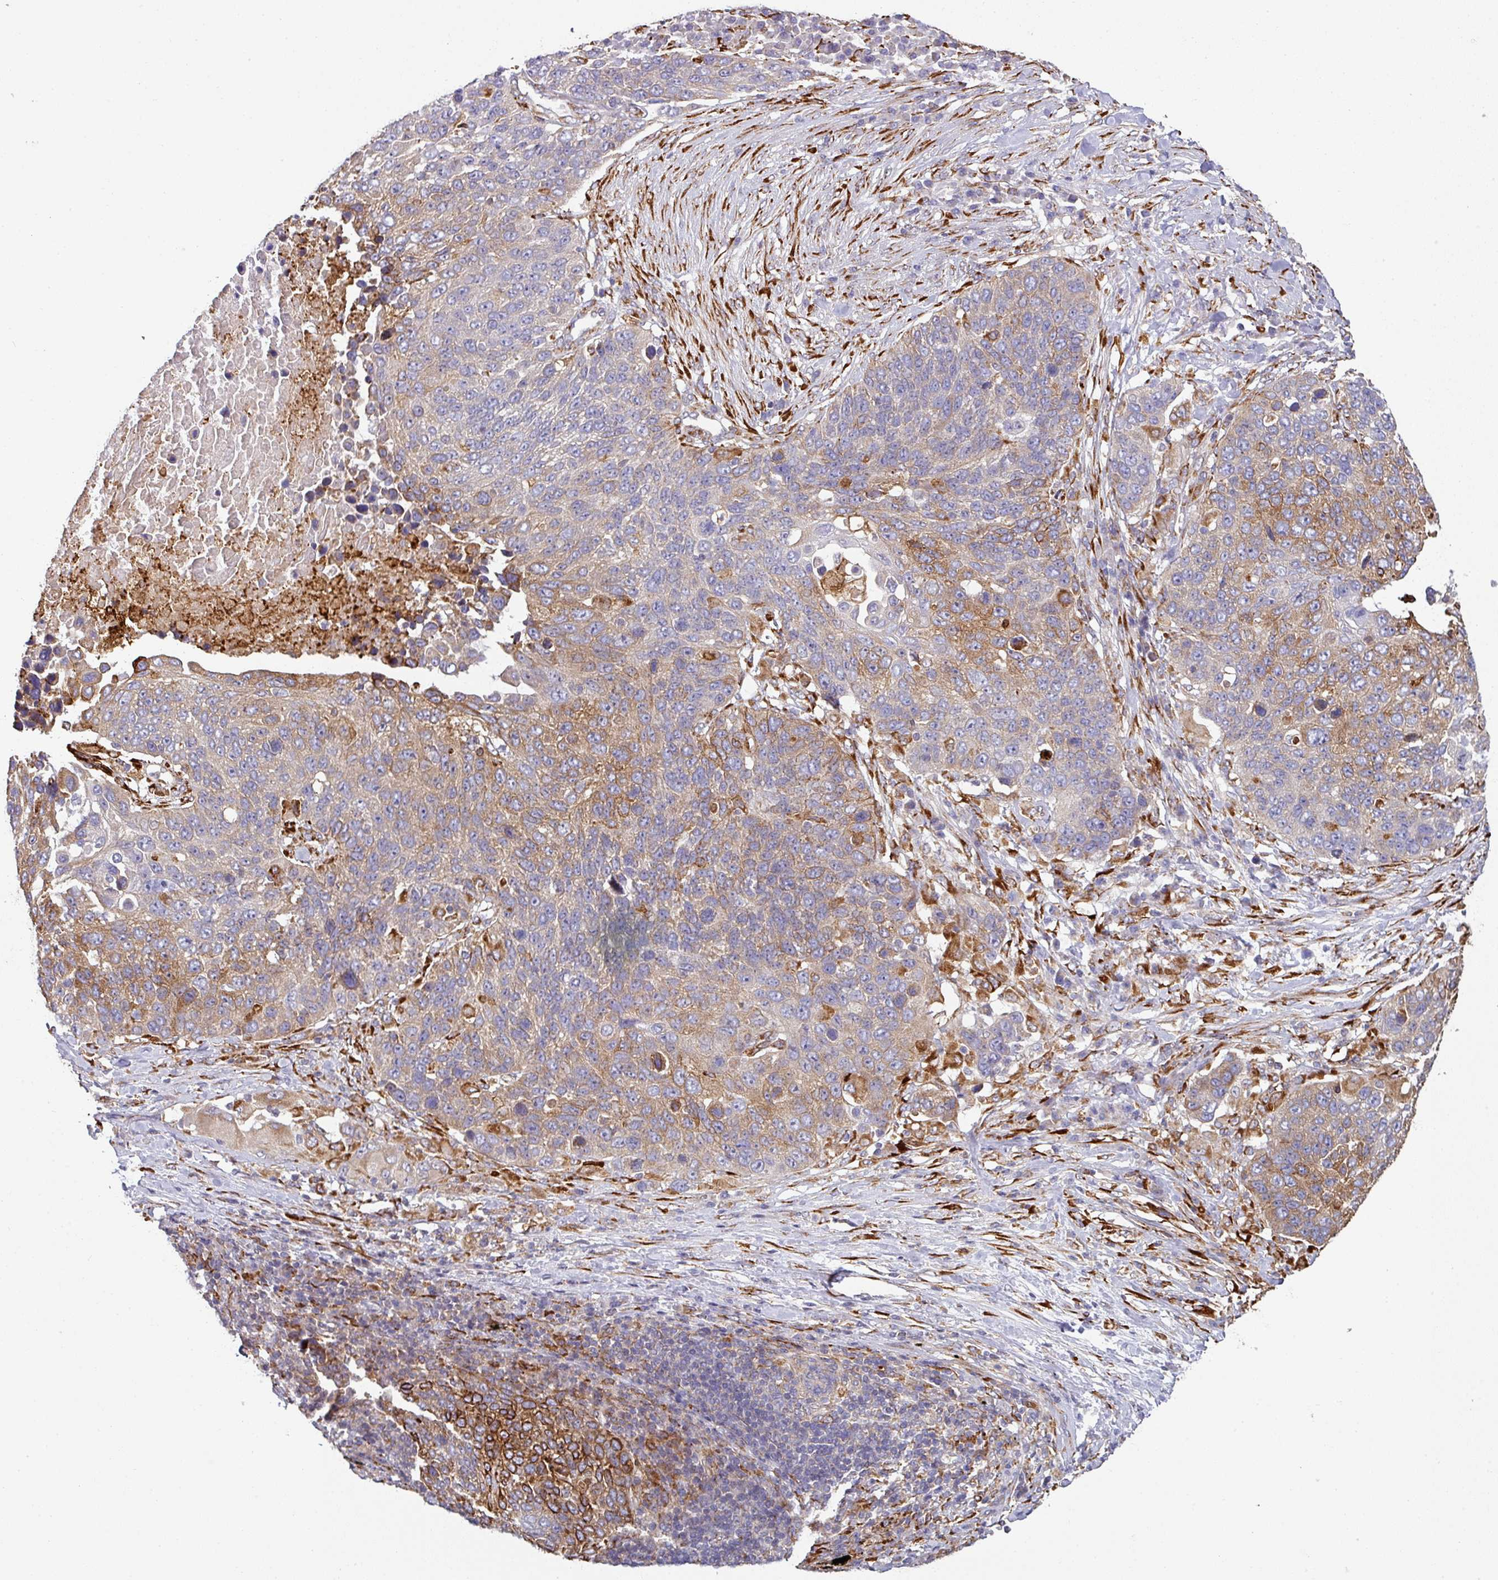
{"staining": {"intensity": "moderate", "quantity": "25%-75%", "location": "cytoplasmic/membranous"}, "tissue": "lung cancer", "cell_type": "Tumor cells", "image_type": "cancer", "snomed": [{"axis": "morphology", "description": "Normal tissue, NOS"}, {"axis": "morphology", "description": "Squamous cell carcinoma, NOS"}, {"axis": "topography", "description": "Lymph node"}, {"axis": "topography", "description": "Lung"}], "caption": "The micrograph demonstrates a brown stain indicating the presence of a protein in the cytoplasmic/membranous of tumor cells in lung cancer (squamous cell carcinoma).", "gene": "ZNF268", "patient": {"sex": "male", "age": 66}}